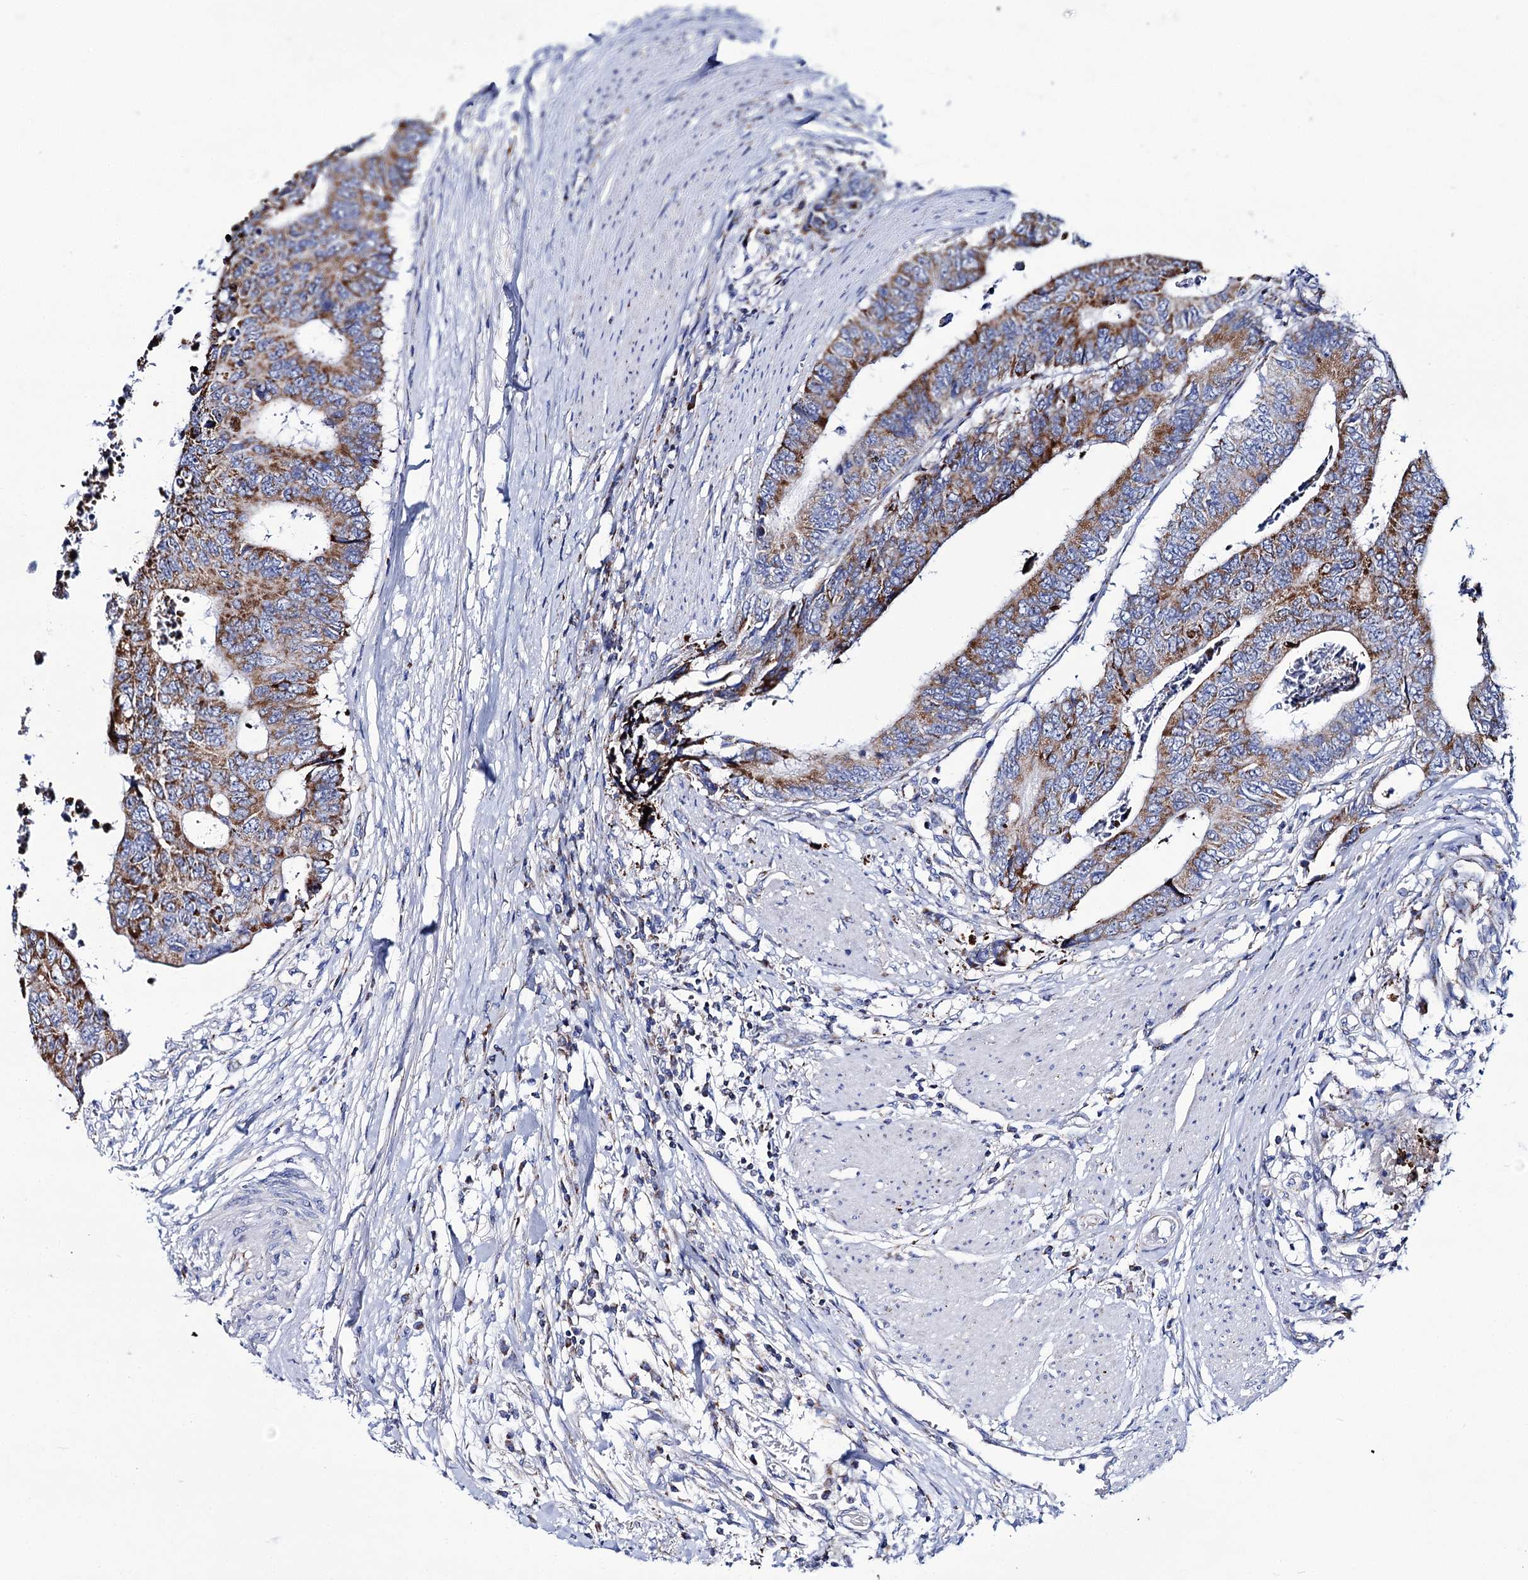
{"staining": {"intensity": "moderate", "quantity": ">75%", "location": "cytoplasmic/membranous"}, "tissue": "colorectal cancer", "cell_type": "Tumor cells", "image_type": "cancer", "snomed": [{"axis": "morphology", "description": "Adenocarcinoma, NOS"}, {"axis": "topography", "description": "Rectum"}], "caption": "Moderate cytoplasmic/membranous expression for a protein is seen in about >75% of tumor cells of colorectal cancer (adenocarcinoma) using immunohistochemistry.", "gene": "UBASH3B", "patient": {"sex": "male", "age": 84}}